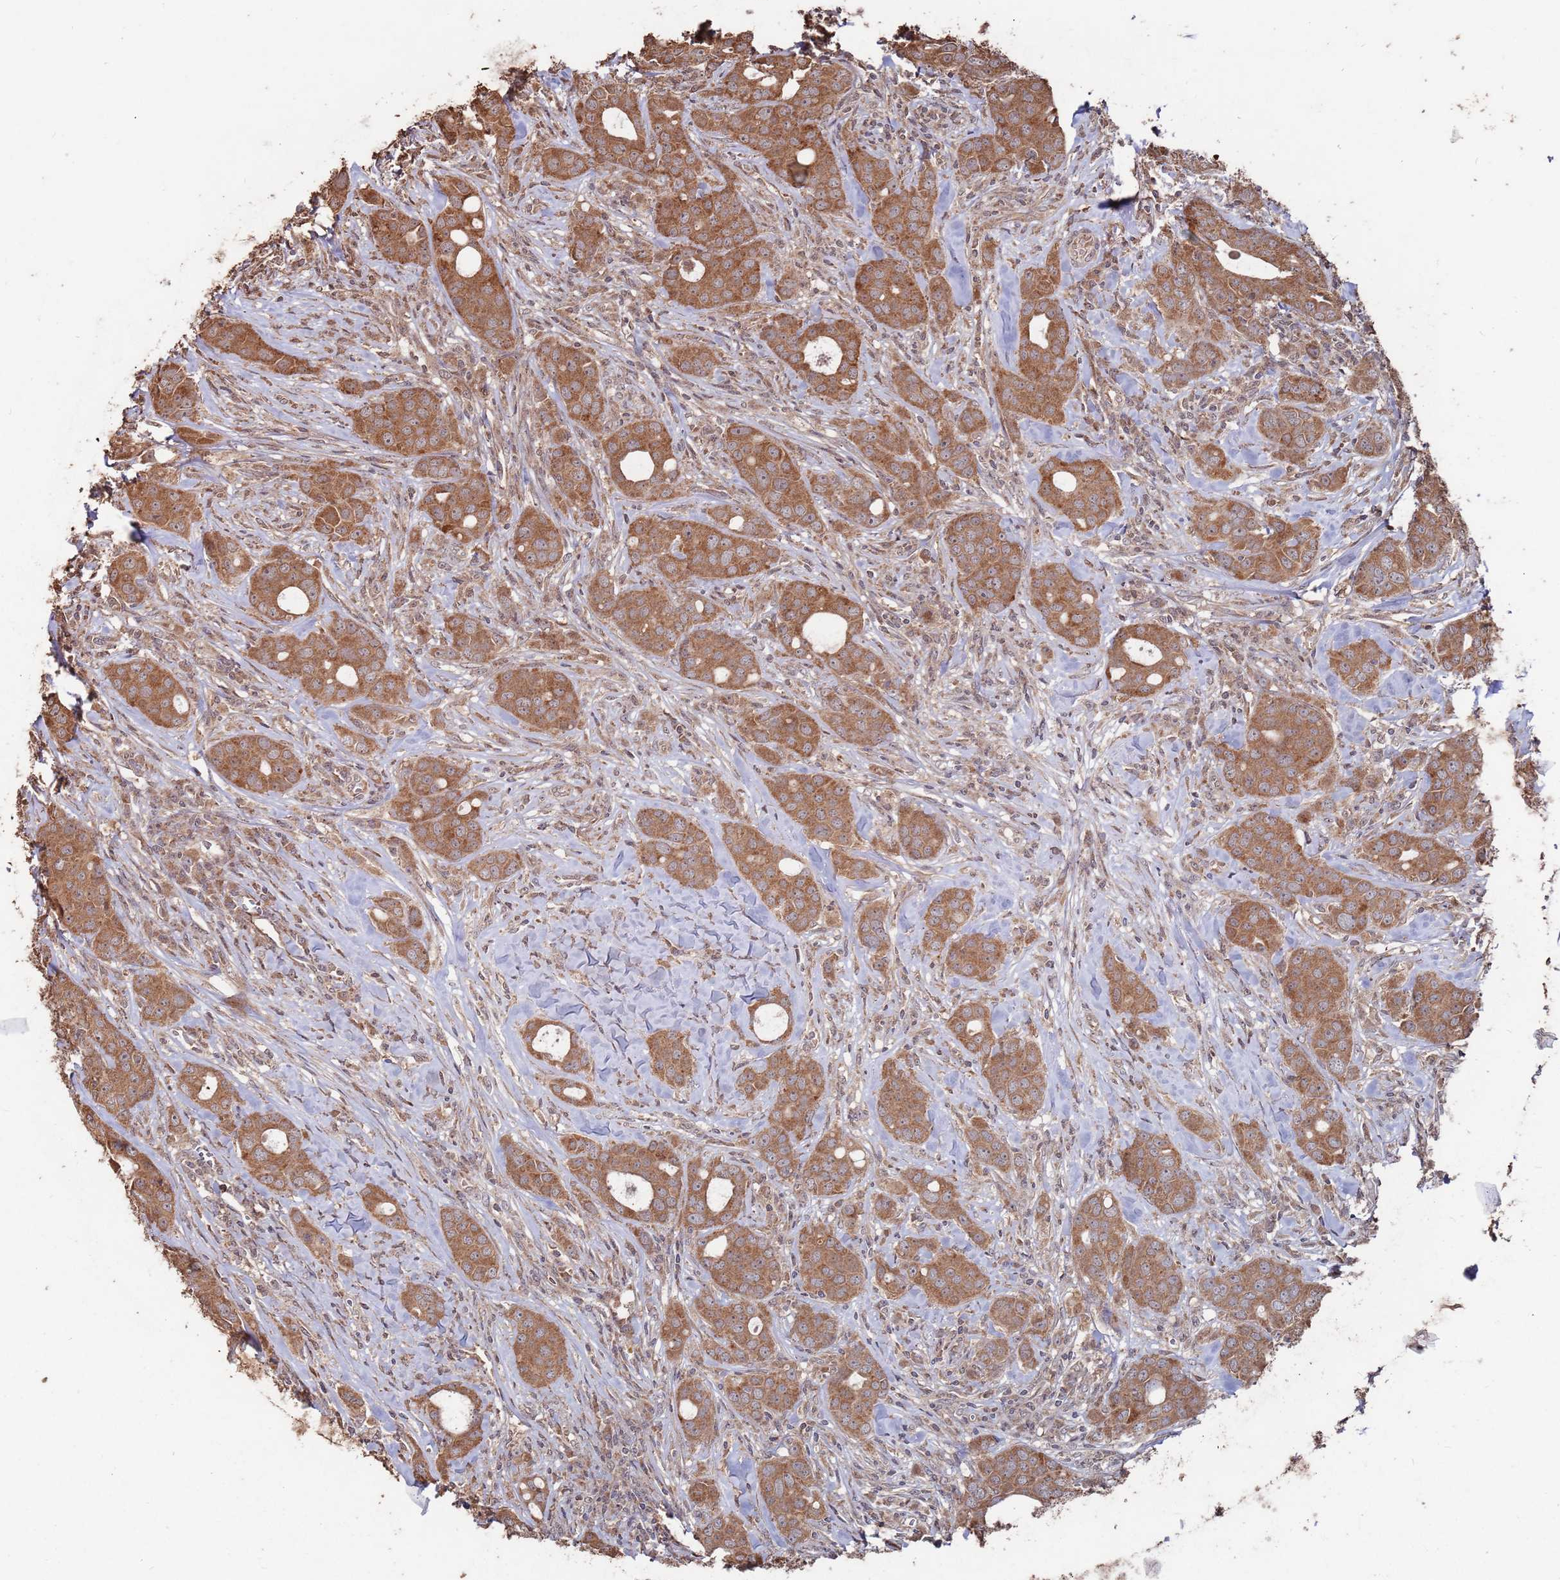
{"staining": {"intensity": "moderate", "quantity": ">75%", "location": "cytoplasmic/membranous"}, "tissue": "breast cancer", "cell_type": "Tumor cells", "image_type": "cancer", "snomed": [{"axis": "morphology", "description": "Duct carcinoma"}, {"axis": "topography", "description": "Breast"}], "caption": "Immunohistochemistry (IHC) of human breast infiltrating ductal carcinoma displays medium levels of moderate cytoplasmic/membranous positivity in approximately >75% of tumor cells.", "gene": "PRR7", "patient": {"sex": "female", "age": 43}}